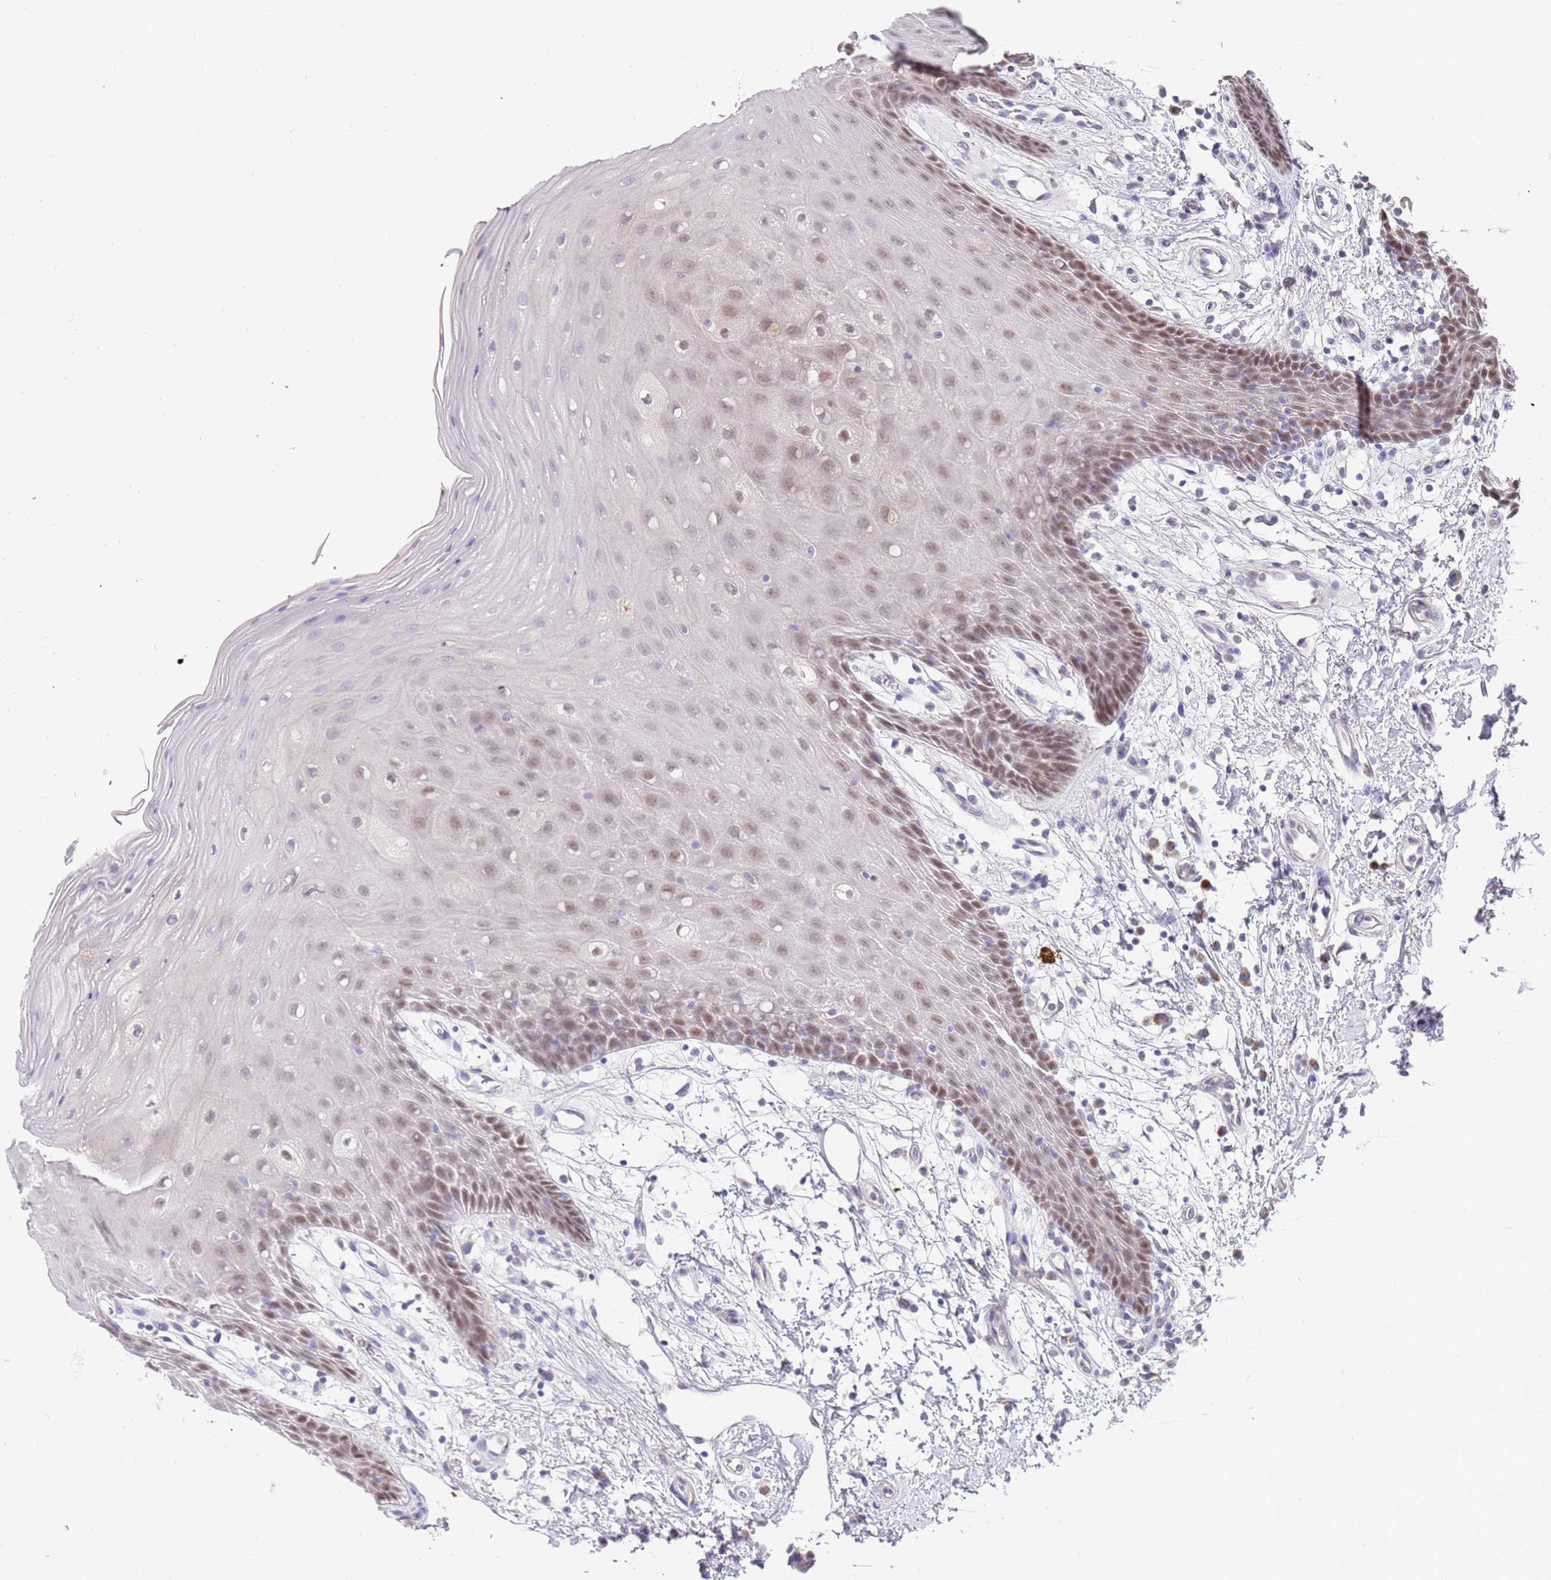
{"staining": {"intensity": "moderate", "quantity": "25%-75%", "location": "nuclear"}, "tissue": "oral mucosa", "cell_type": "Squamous epithelial cells", "image_type": "normal", "snomed": [{"axis": "morphology", "description": "Normal tissue, NOS"}, {"axis": "topography", "description": "Oral tissue"}, {"axis": "topography", "description": "Tounge, NOS"}], "caption": "Brown immunohistochemical staining in unremarkable human oral mucosa displays moderate nuclear expression in approximately 25%-75% of squamous epithelial cells.", "gene": "ZNF746", "patient": {"sex": "female", "age": 59}}